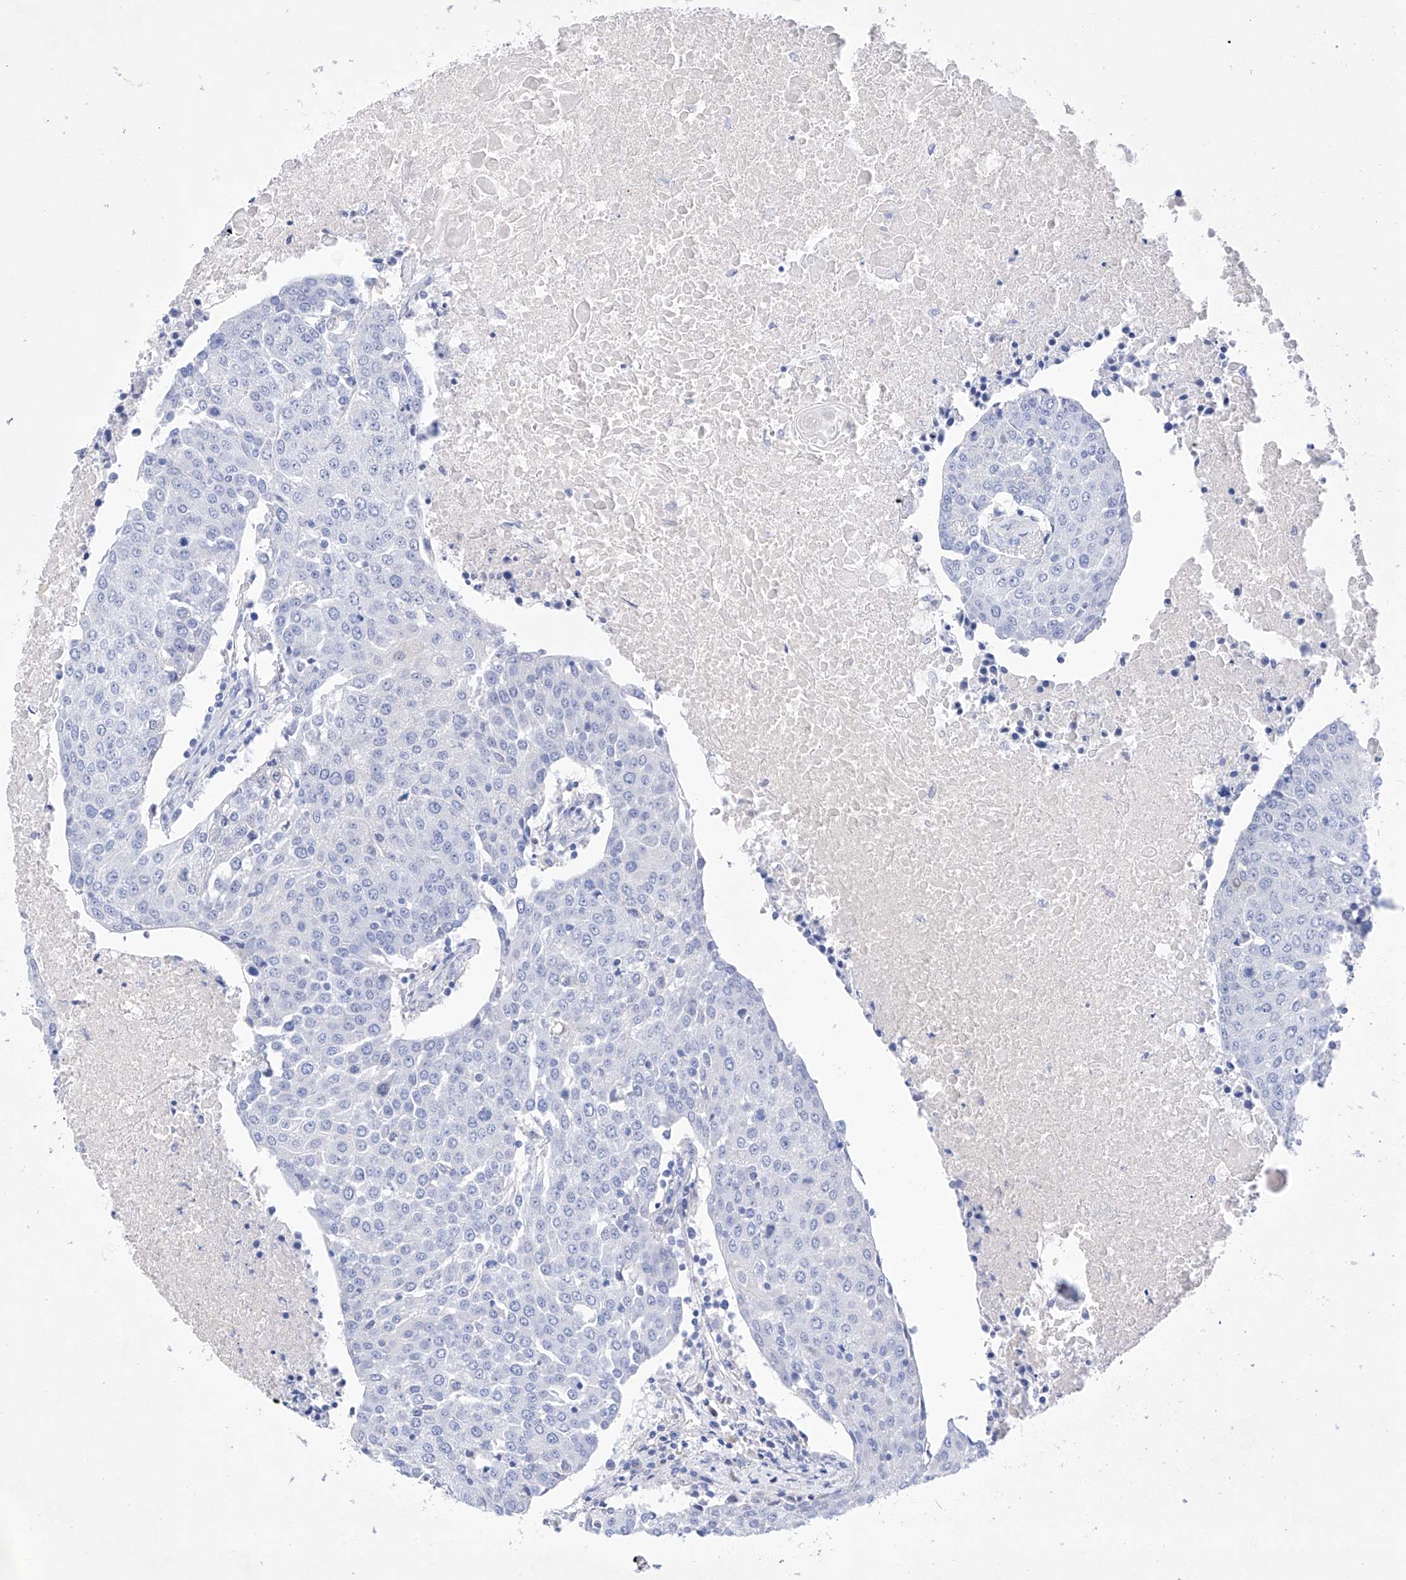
{"staining": {"intensity": "negative", "quantity": "none", "location": "none"}, "tissue": "urothelial cancer", "cell_type": "Tumor cells", "image_type": "cancer", "snomed": [{"axis": "morphology", "description": "Urothelial carcinoma, High grade"}, {"axis": "topography", "description": "Urinary bladder"}], "caption": "Photomicrograph shows no significant protein staining in tumor cells of urothelial carcinoma (high-grade).", "gene": "LURAP1", "patient": {"sex": "female", "age": 85}}